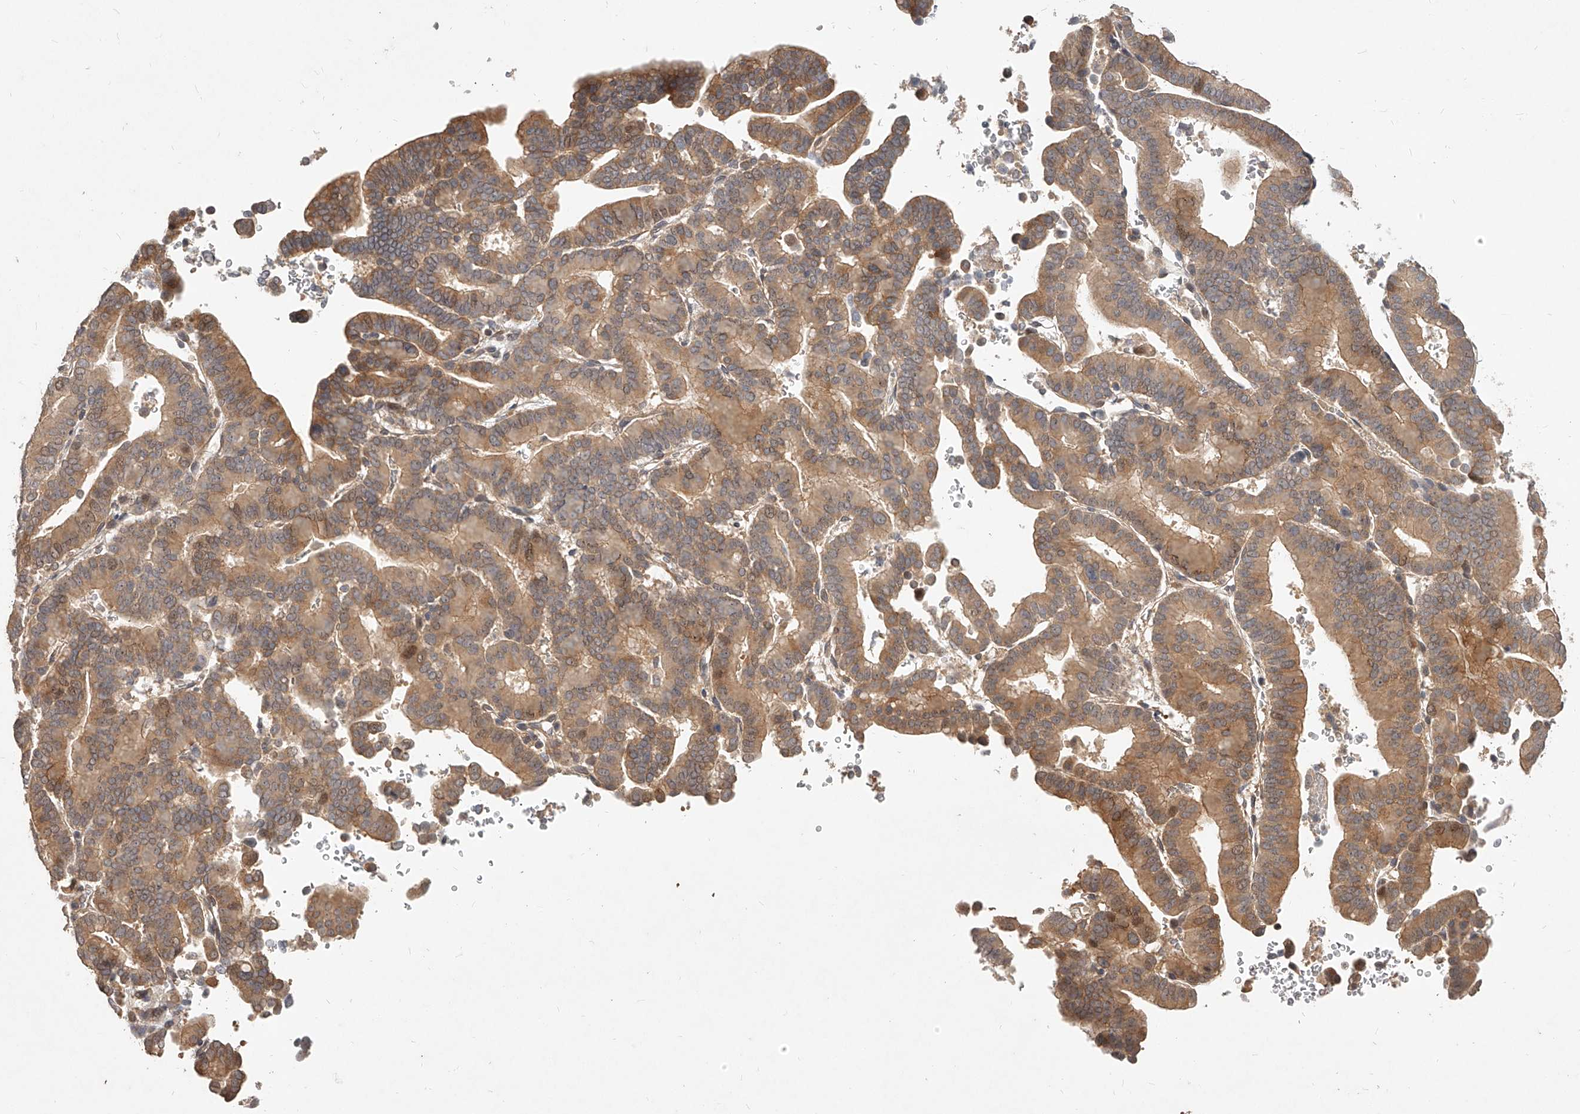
{"staining": {"intensity": "moderate", "quantity": ">75%", "location": "cytoplasmic/membranous"}, "tissue": "liver cancer", "cell_type": "Tumor cells", "image_type": "cancer", "snomed": [{"axis": "morphology", "description": "Cholangiocarcinoma"}, {"axis": "topography", "description": "Liver"}], "caption": "Brown immunohistochemical staining in liver cholangiocarcinoma shows moderate cytoplasmic/membranous positivity in about >75% of tumor cells.", "gene": "SLC37A1", "patient": {"sex": "female", "age": 75}}